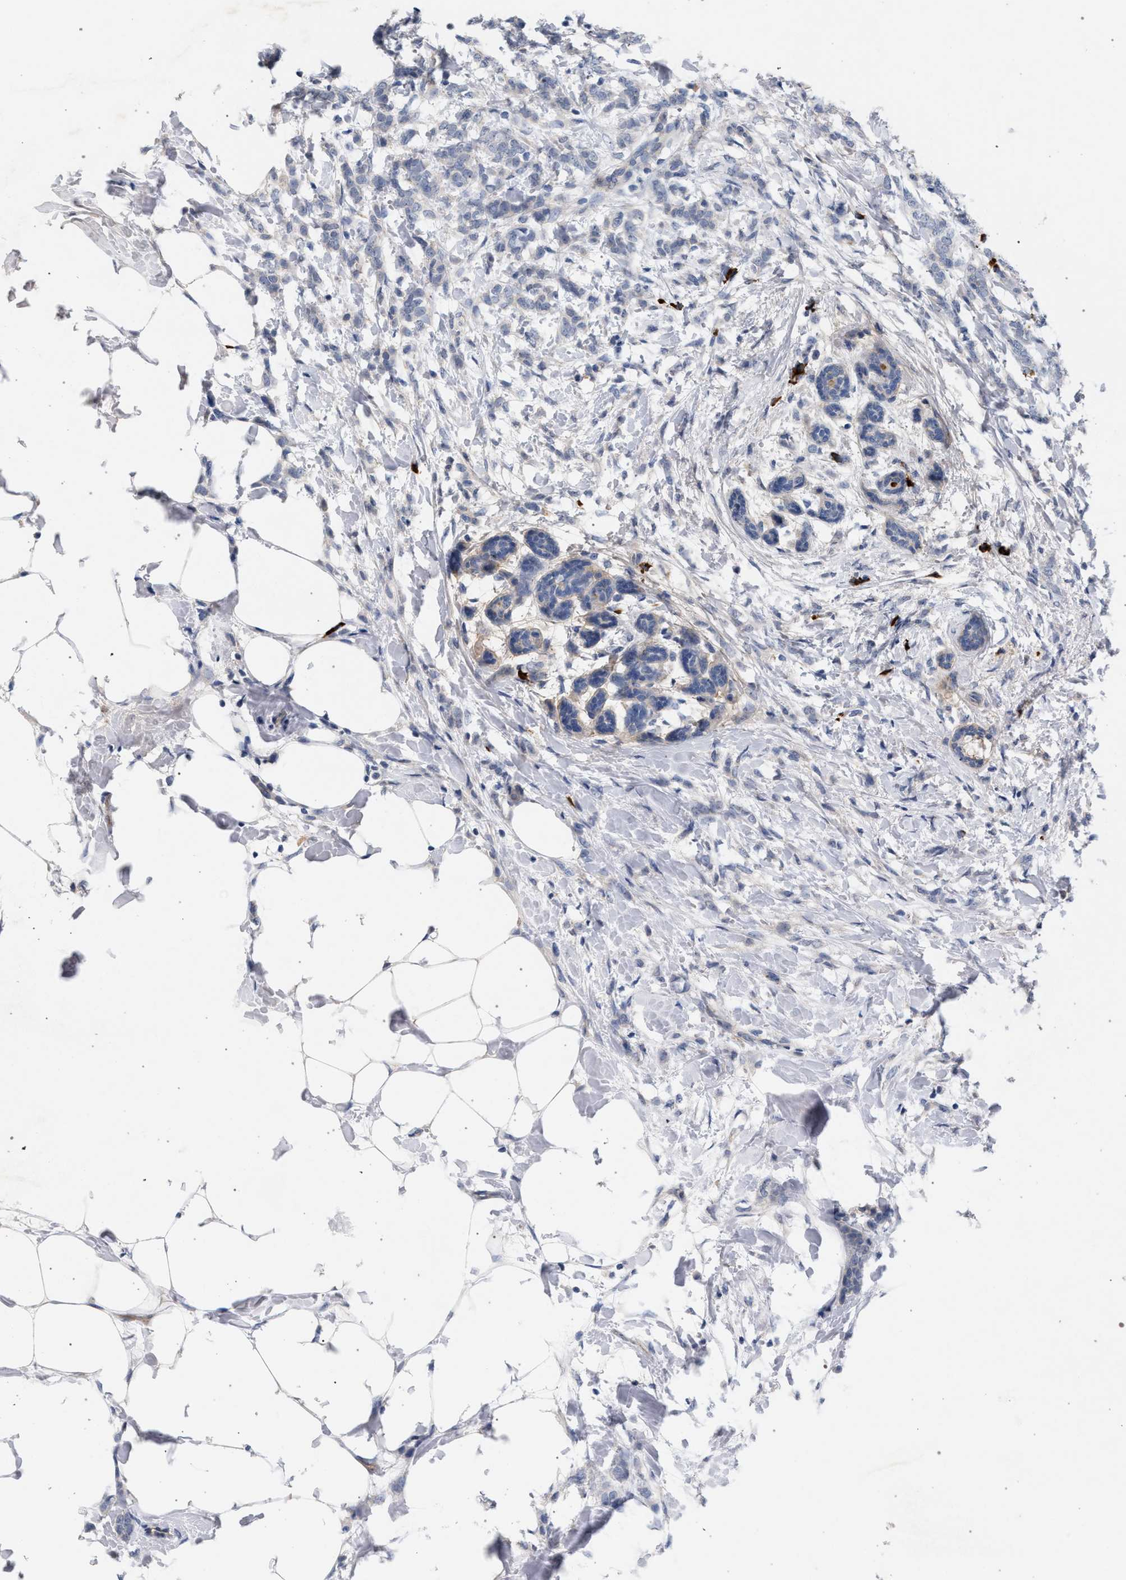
{"staining": {"intensity": "negative", "quantity": "none", "location": "none"}, "tissue": "breast cancer", "cell_type": "Tumor cells", "image_type": "cancer", "snomed": [{"axis": "morphology", "description": "Lobular carcinoma, in situ"}, {"axis": "morphology", "description": "Lobular carcinoma"}, {"axis": "topography", "description": "Breast"}], "caption": "The histopathology image reveals no significant expression in tumor cells of breast cancer.", "gene": "MAMDC2", "patient": {"sex": "female", "age": 41}}